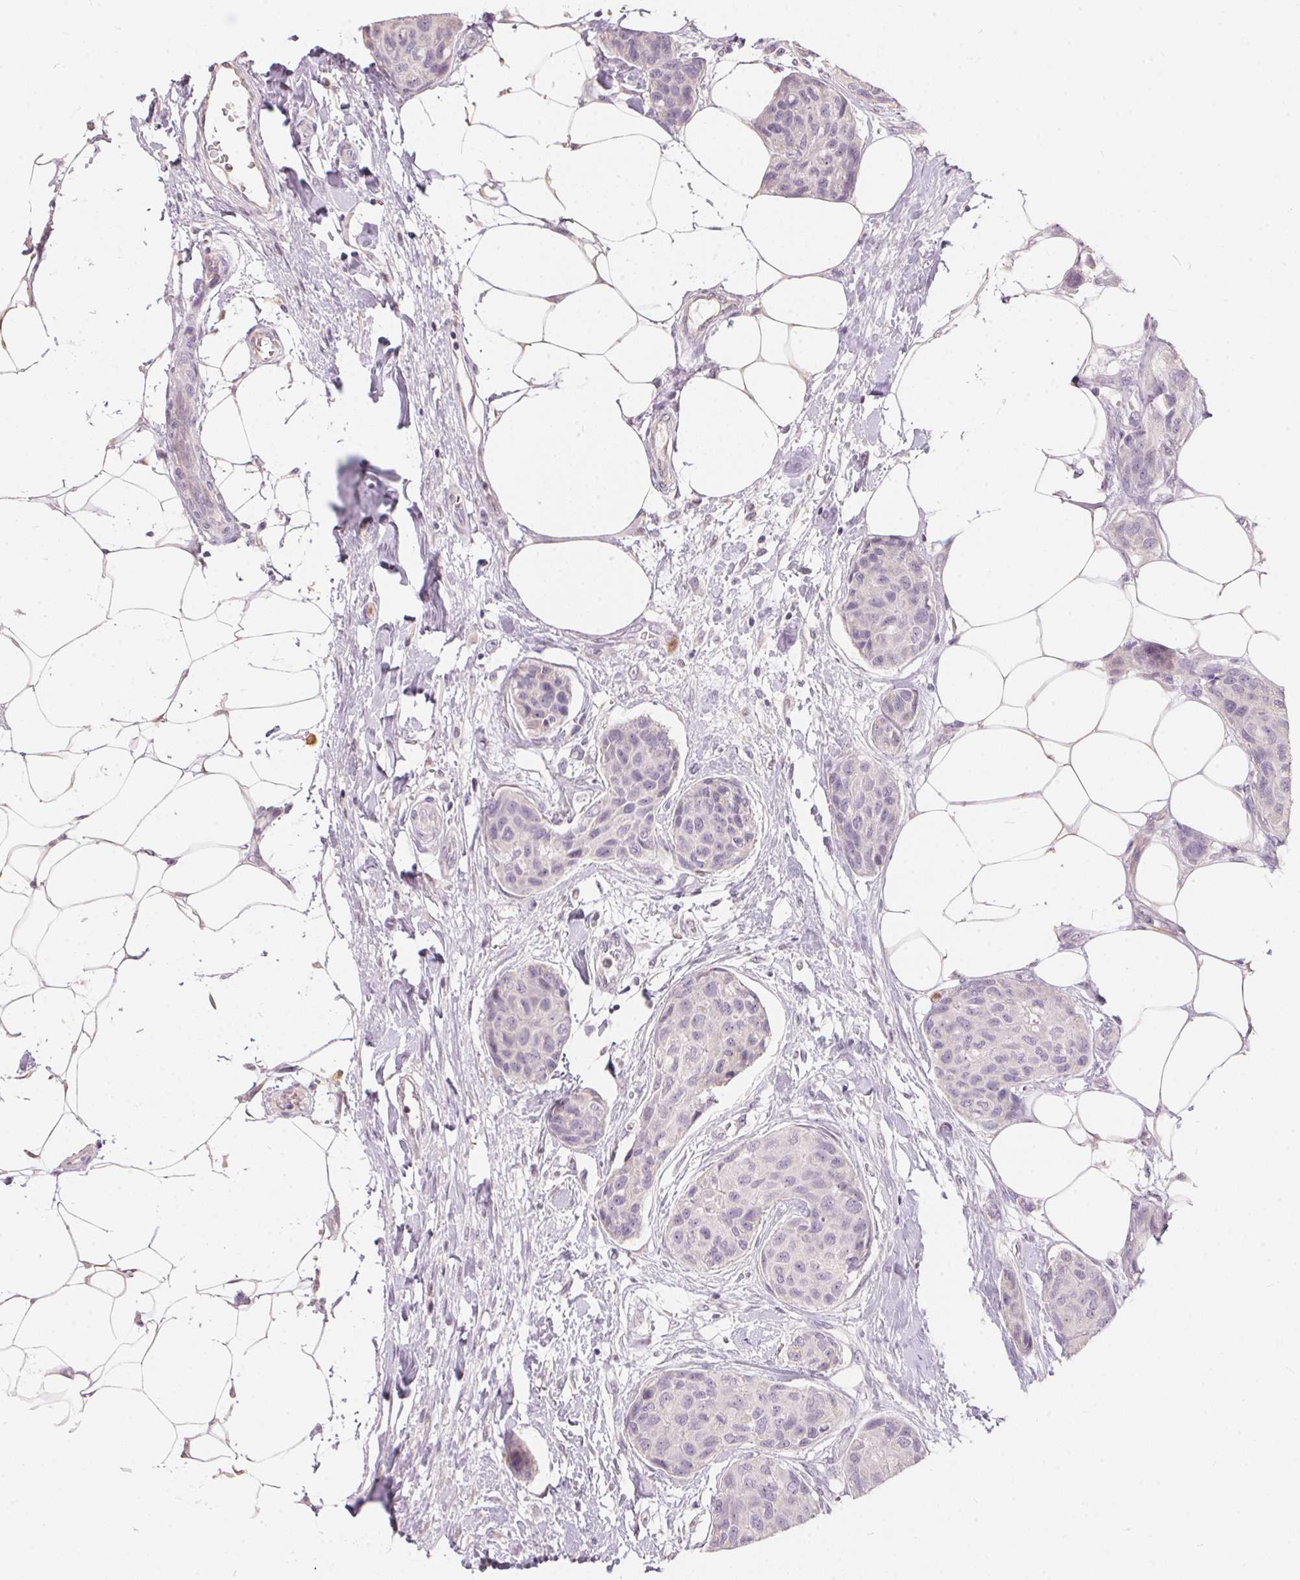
{"staining": {"intensity": "negative", "quantity": "none", "location": "none"}, "tissue": "breast cancer", "cell_type": "Tumor cells", "image_type": "cancer", "snomed": [{"axis": "morphology", "description": "Duct carcinoma"}, {"axis": "topography", "description": "Breast"}], "caption": "Tumor cells are negative for protein expression in human breast infiltrating ductal carcinoma.", "gene": "SERPINB1", "patient": {"sex": "female", "age": 80}}